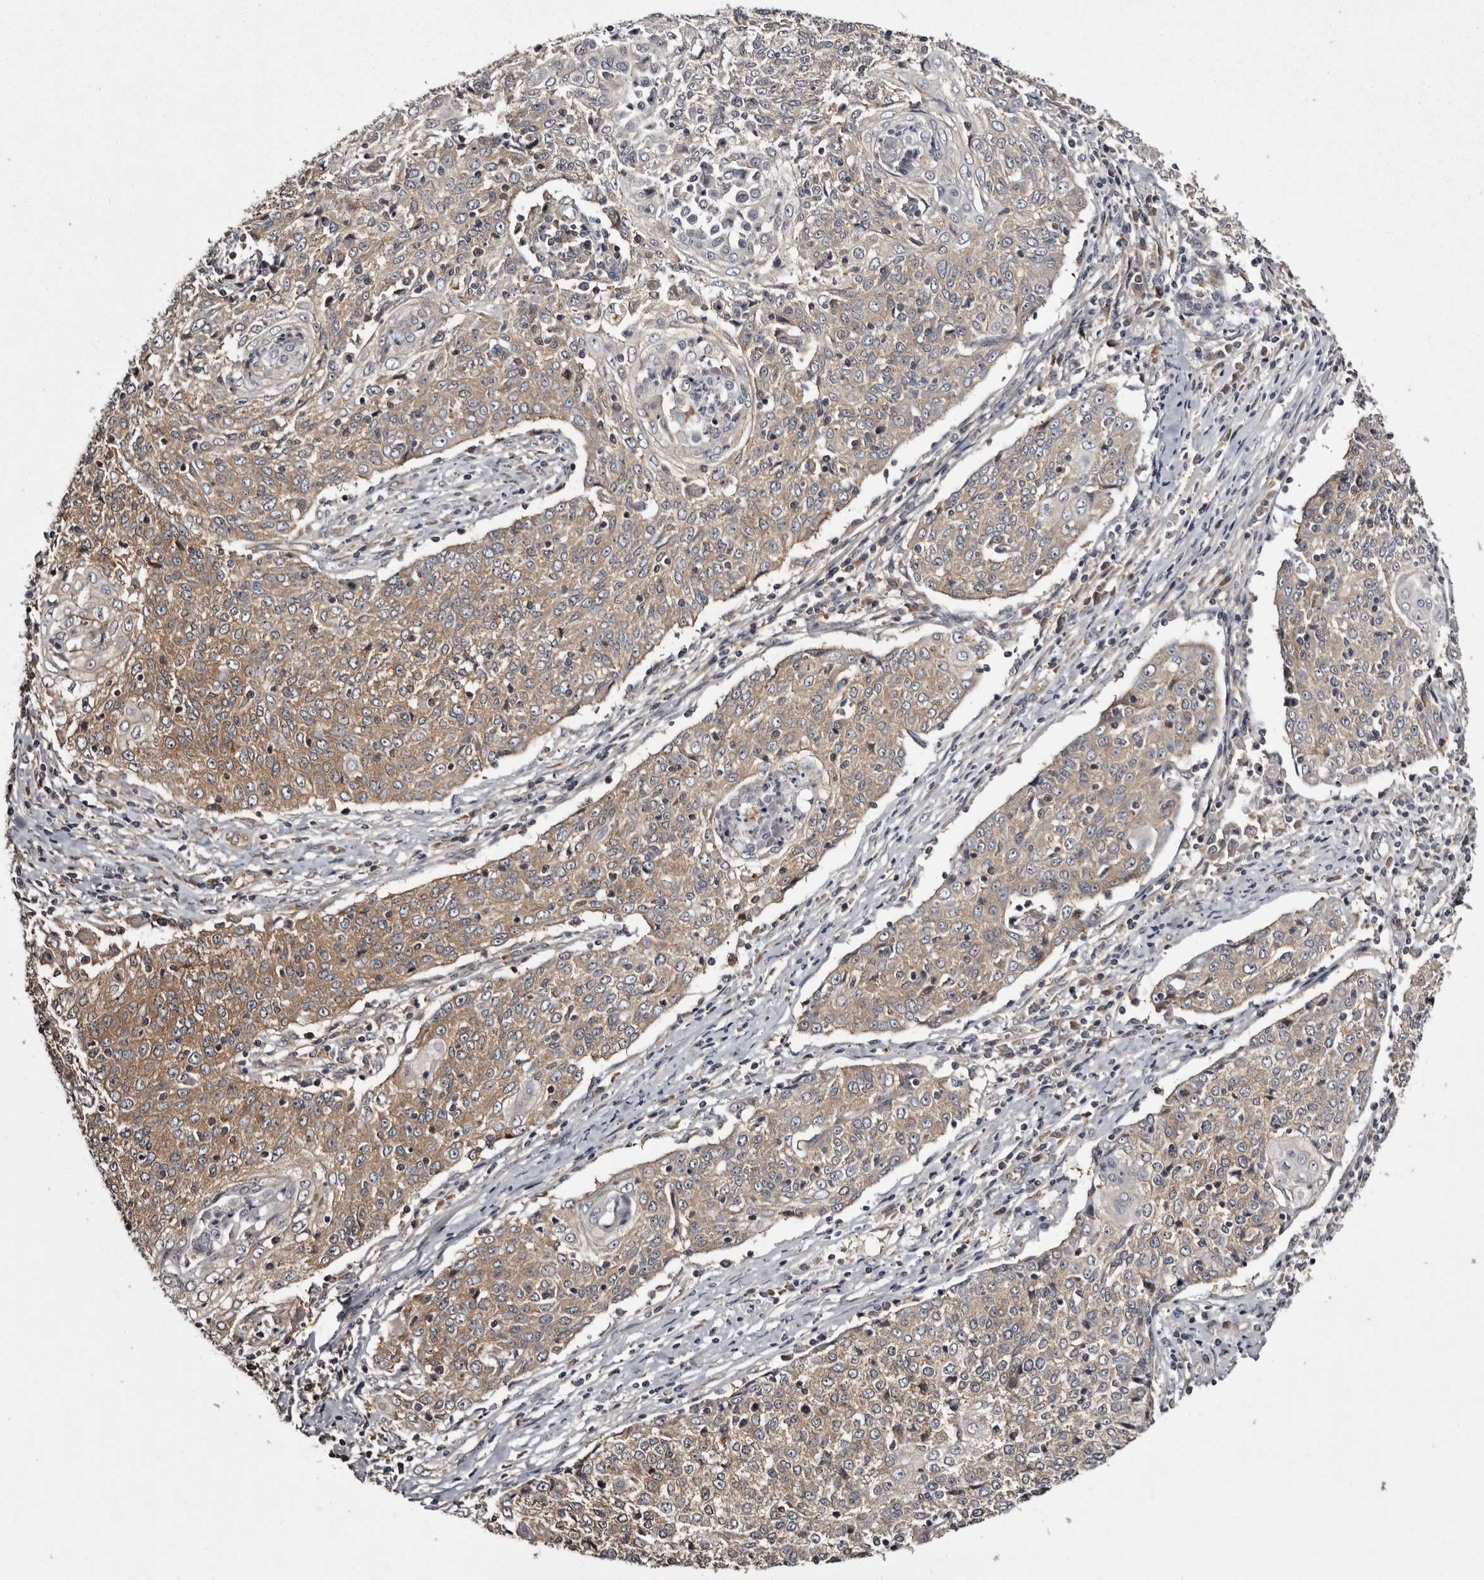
{"staining": {"intensity": "weak", "quantity": ">75%", "location": "cytoplasmic/membranous"}, "tissue": "cervical cancer", "cell_type": "Tumor cells", "image_type": "cancer", "snomed": [{"axis": "morphology", "description": "Squamous cell carcinoma, NOS"}, {"axis": "topography", "description": "Cervix"}], "caption": "Protein staining by immunohistochemistry shows weak cytoplasmic/membranous expression in about >75% of tumor cells in cervical cancer. Using DAB (3,3'-diaminobenzidine) (brown) and hematoxylin (blue) stains, captured at high magnification using brightfield microscopy.", "gene": "DARS1", "patient": {"sex": "female", "age": 48}}